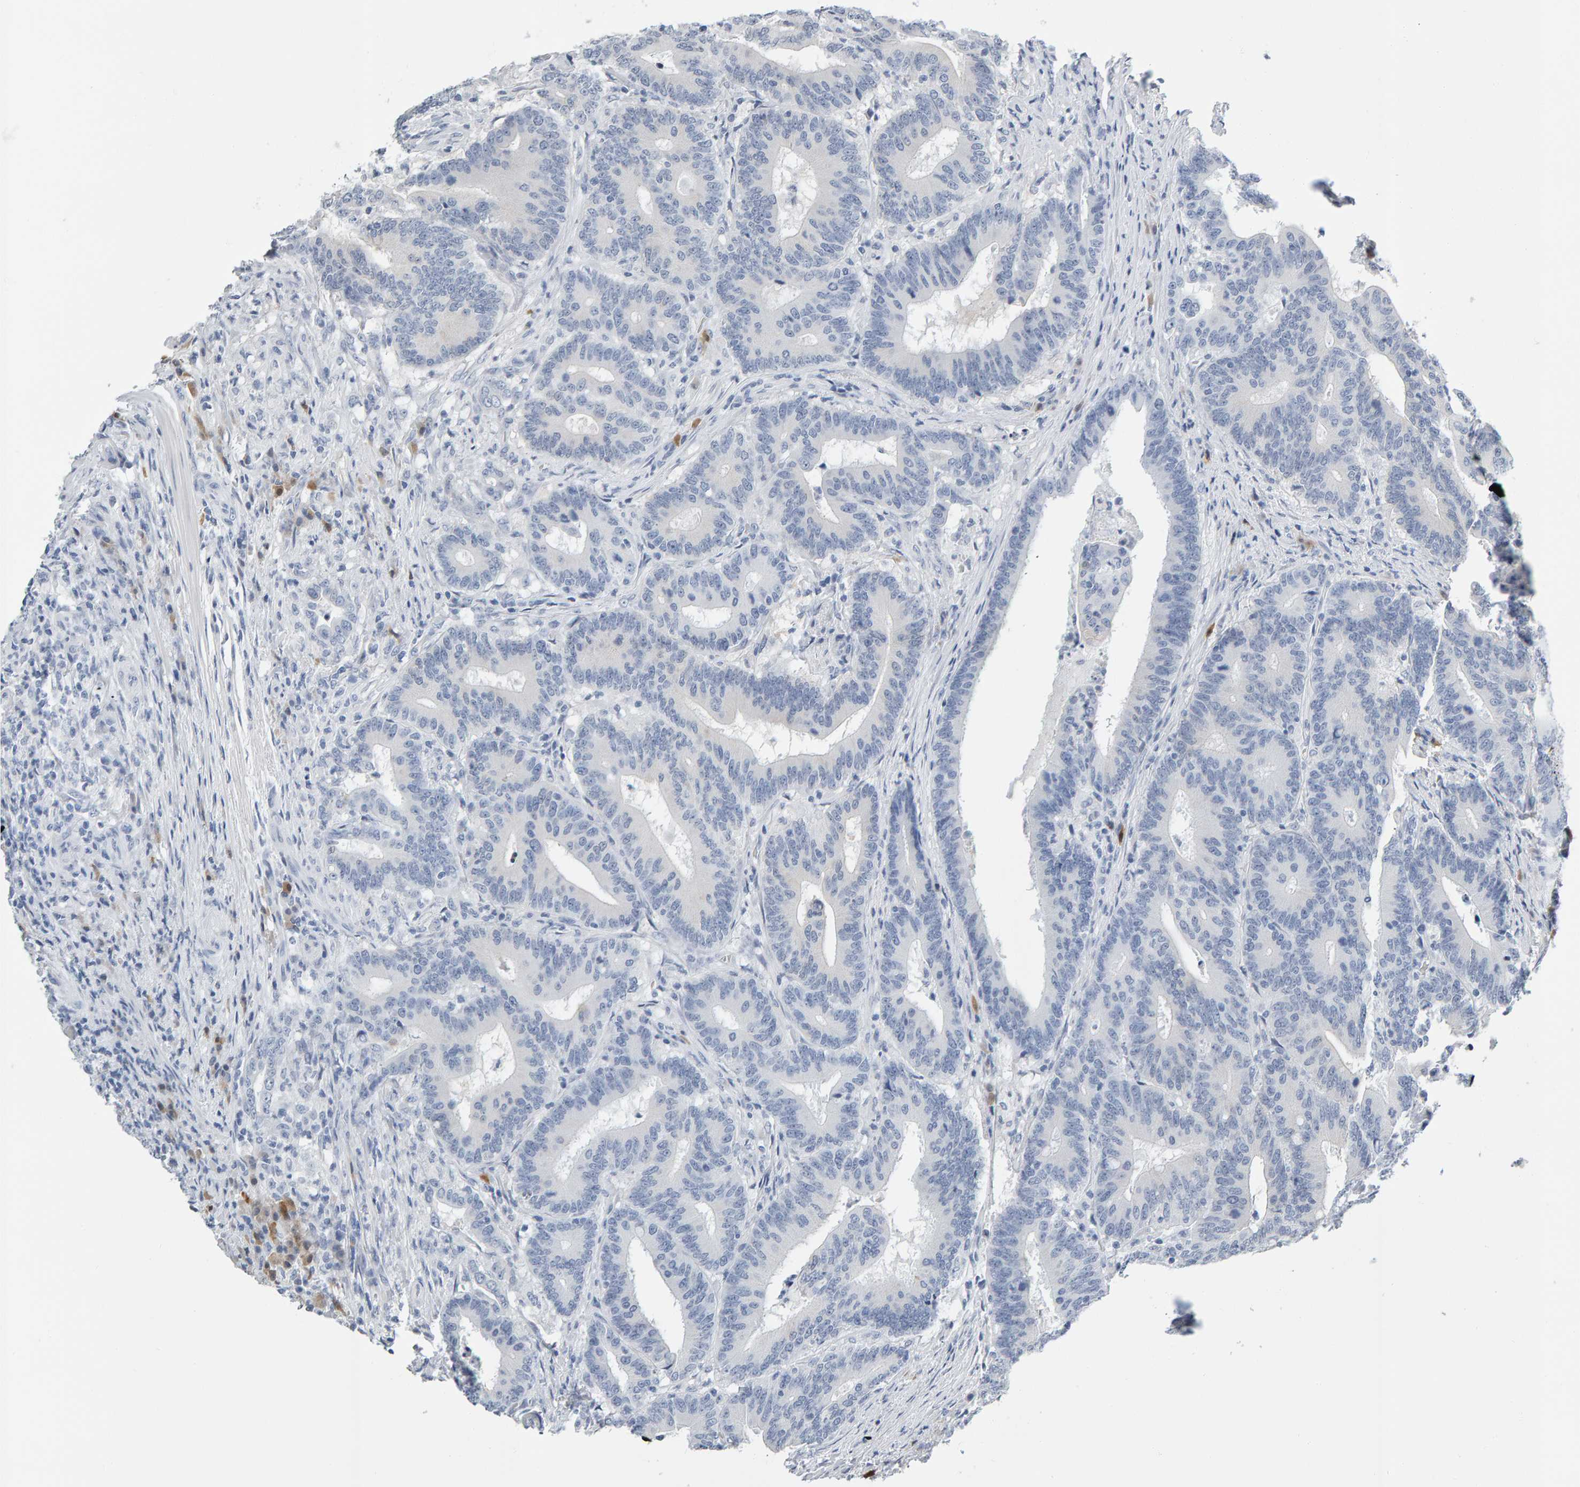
{"staining": {"intensity": "negative", "quantity": "none", "location": "none"}, "tissue": "colorectal cancer", "cell_type": "Tumor cells", "image_type": "cancer", "snomed": [{"axis": "morphology", "description": "Adenocarcinoma, NOS"}, {"axis": "topography", "description": "Colon"}], "caption": "Colorectal cancer stained for a protein using immunohistochemistry (IHC) displays no positivity tumor cells.", "gene": "CTH", "patient": {"sex": "female", "age": 66}}